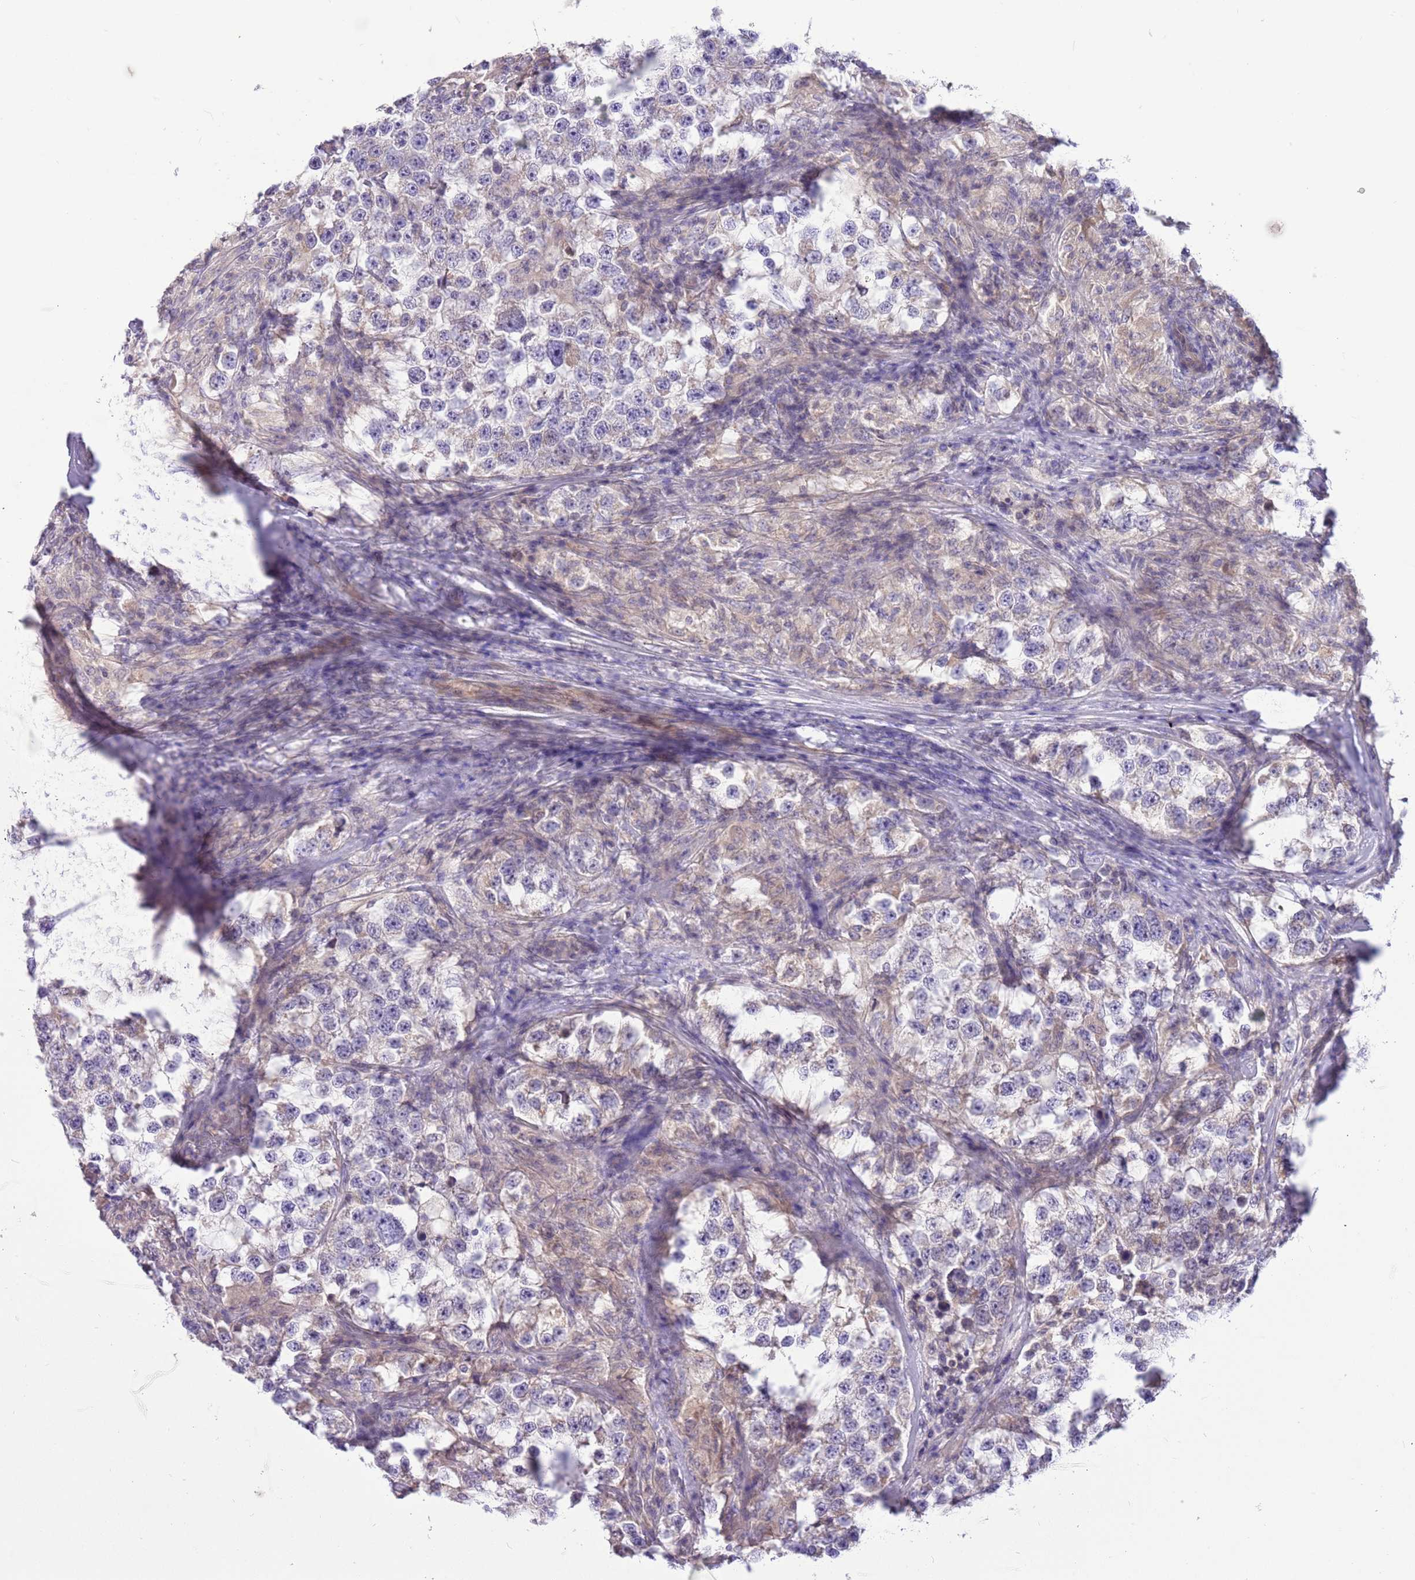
{"staining": {"intensity": "negative", "quantity": "none", "location": "none"}, "tissue": "testis cancer", "cell_type": "Tumor cells", "image_type": "cancer", "snomed": [{"axis": "morphology", "description": "Seminoma, NOS"}, {"axis": "topography", "description": "Testis"}], "caption": "A high-resolution histopathology image shows immunohistochemistry staining of testis seminoma, which exhibits no significant staining in tumor cells.", "gene": "GLCE", "patient": {"sex": "male", "age": 46}}